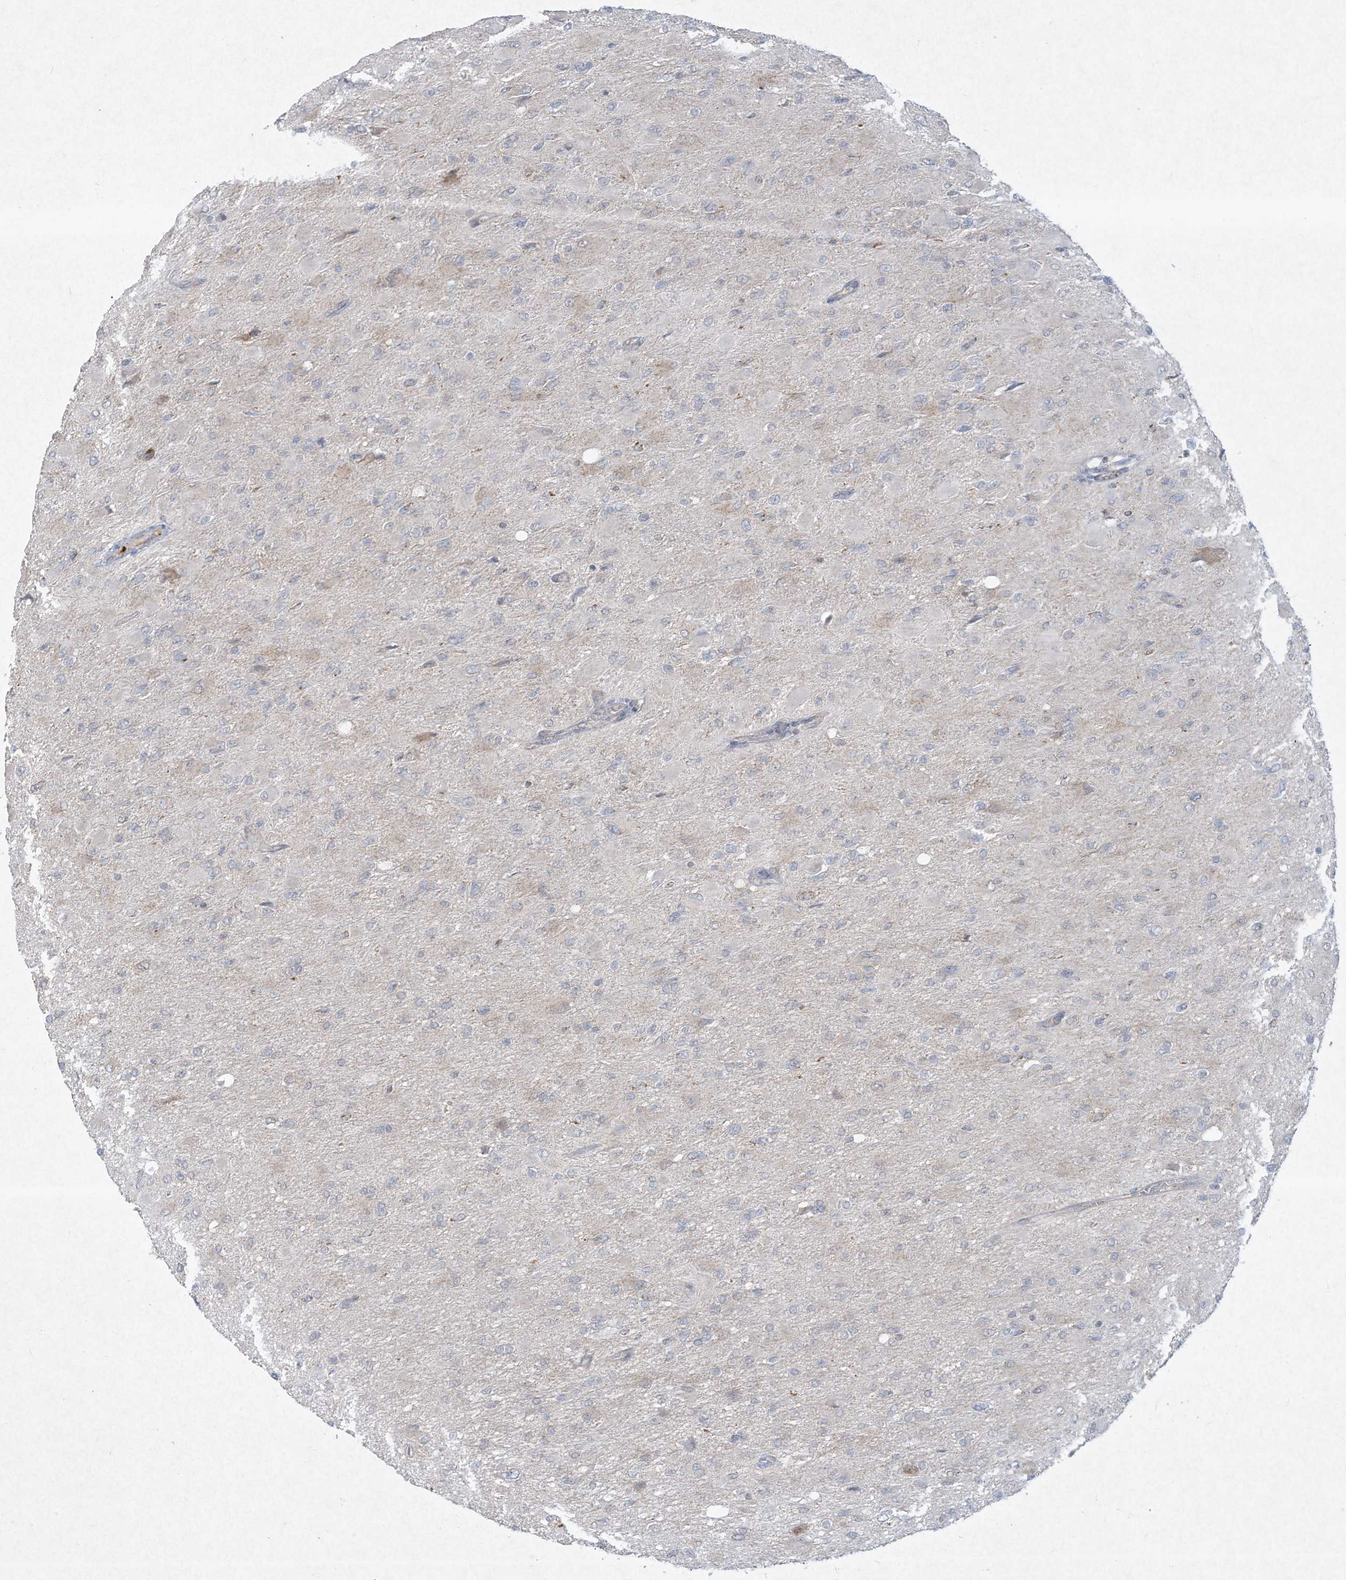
{"staining": {"intensity": "negative", "quantity": "none", "location": "none"}, "tissue": "glioma", "cell_type": "Tumor cells", "image_type": "cancer", "snomed": [{"axis": "morphology", "description": "Glioma, malignant, High grade"}, {"axis": "topography", "description": "Cerebral cortex"}], "caption": "The immunohistochemistry (IHC) photomicrograph has no significant expression in tumor cells of glioma tissue.", "gene": "CHRNA4", "patient": {"sex": "female", "age": 36}}